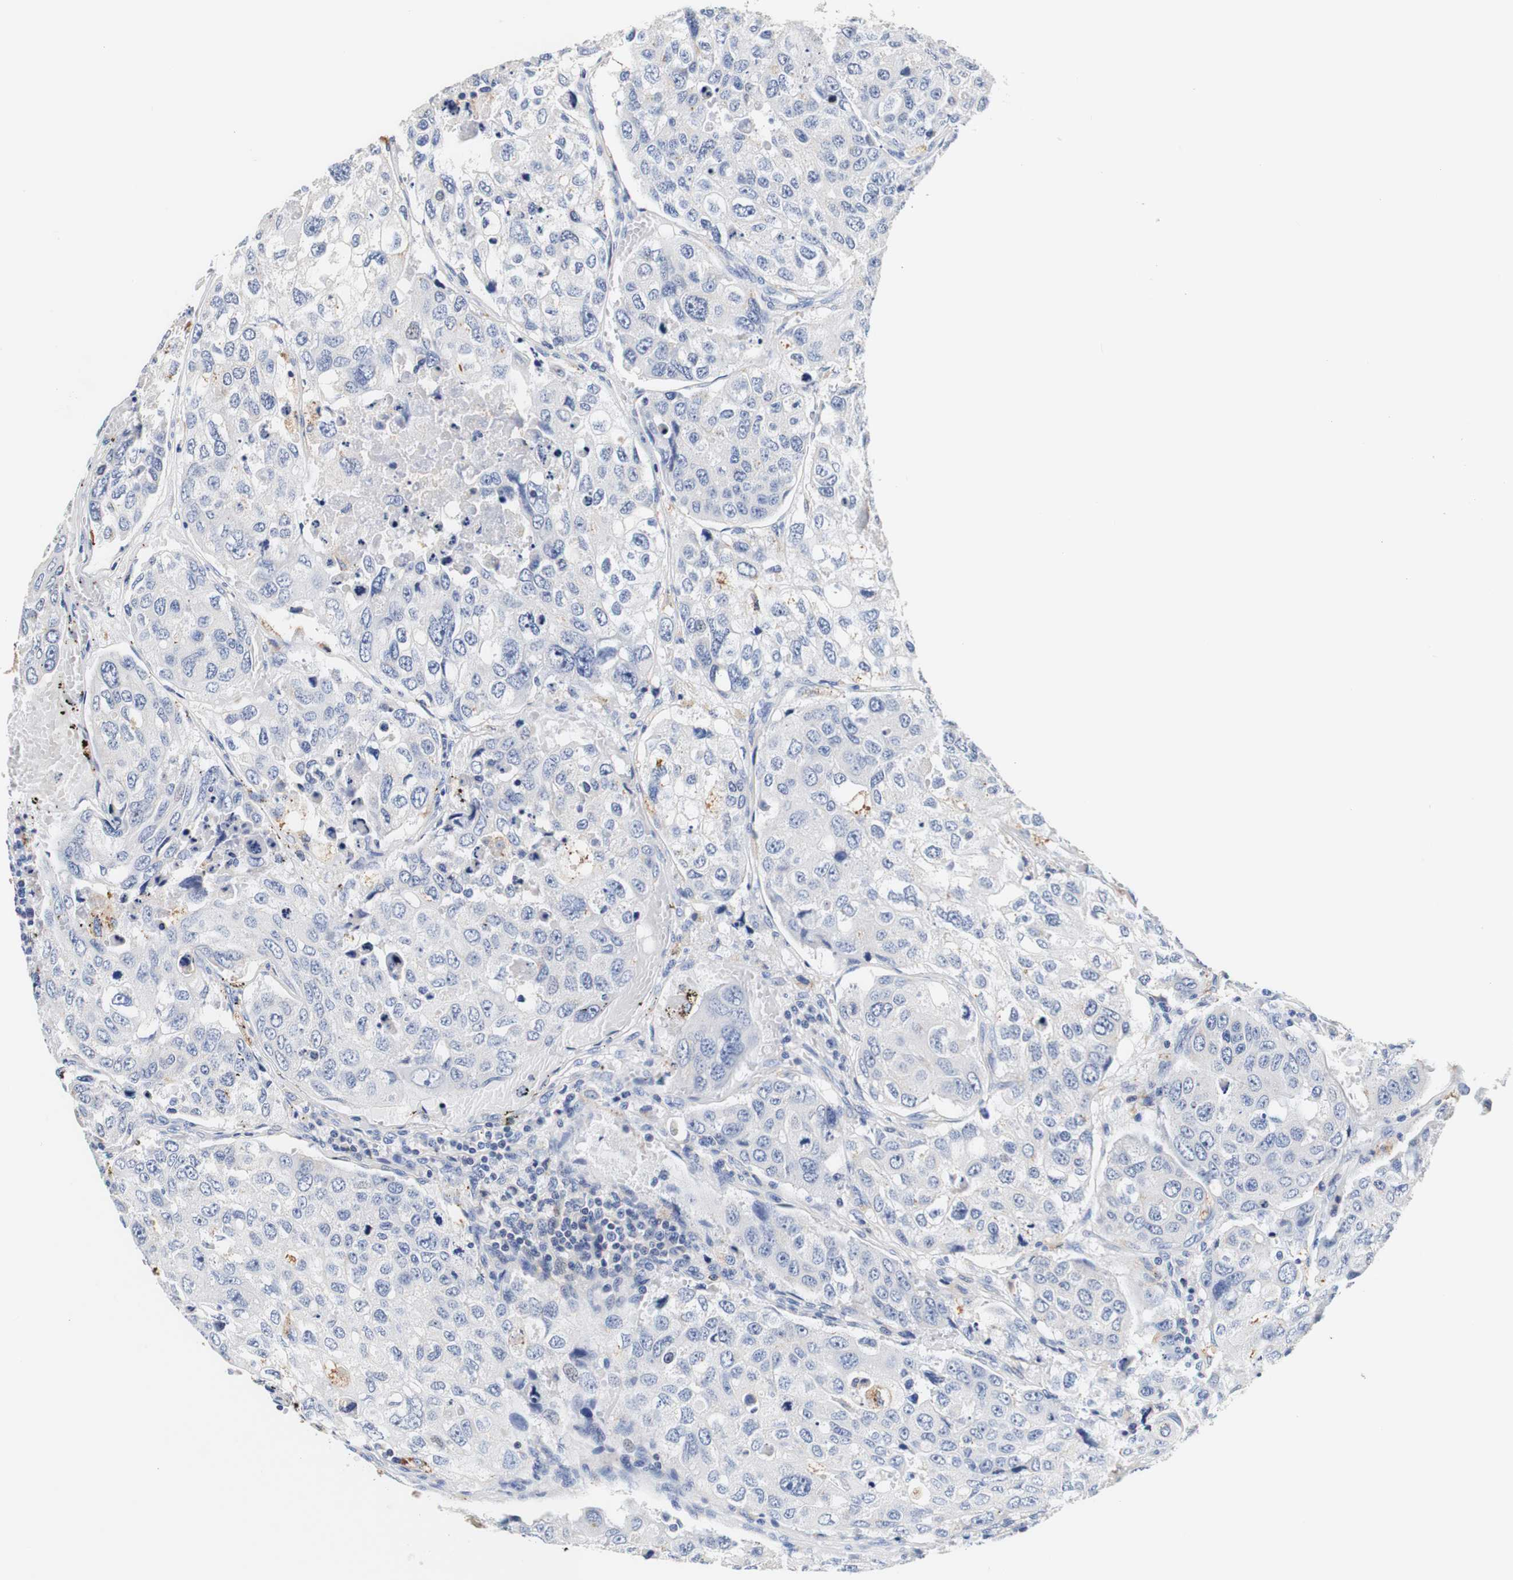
{"staining": {"intensity": "negative", "quantity": "none", "location": "none"}, "tissue": "urothelial cancer", "cell_type": "Tumor cells", "image_type": "cancer", "snomed": [{"axis": "morphology", "description": "Urothelial carcinoma, High grade"}, {"axis": "topography", "description": "Lymph node"}, {"axis": "topography", "description": "Urinary bladder"}], "caption": "DAB (3,3'-diaminobenzidine) immunohistochemical staining of human urothelial cancer reveals no significant expression in tumor cells.", "gene": "CAMK4", "patient": {"sex": "male", "age": 51}}